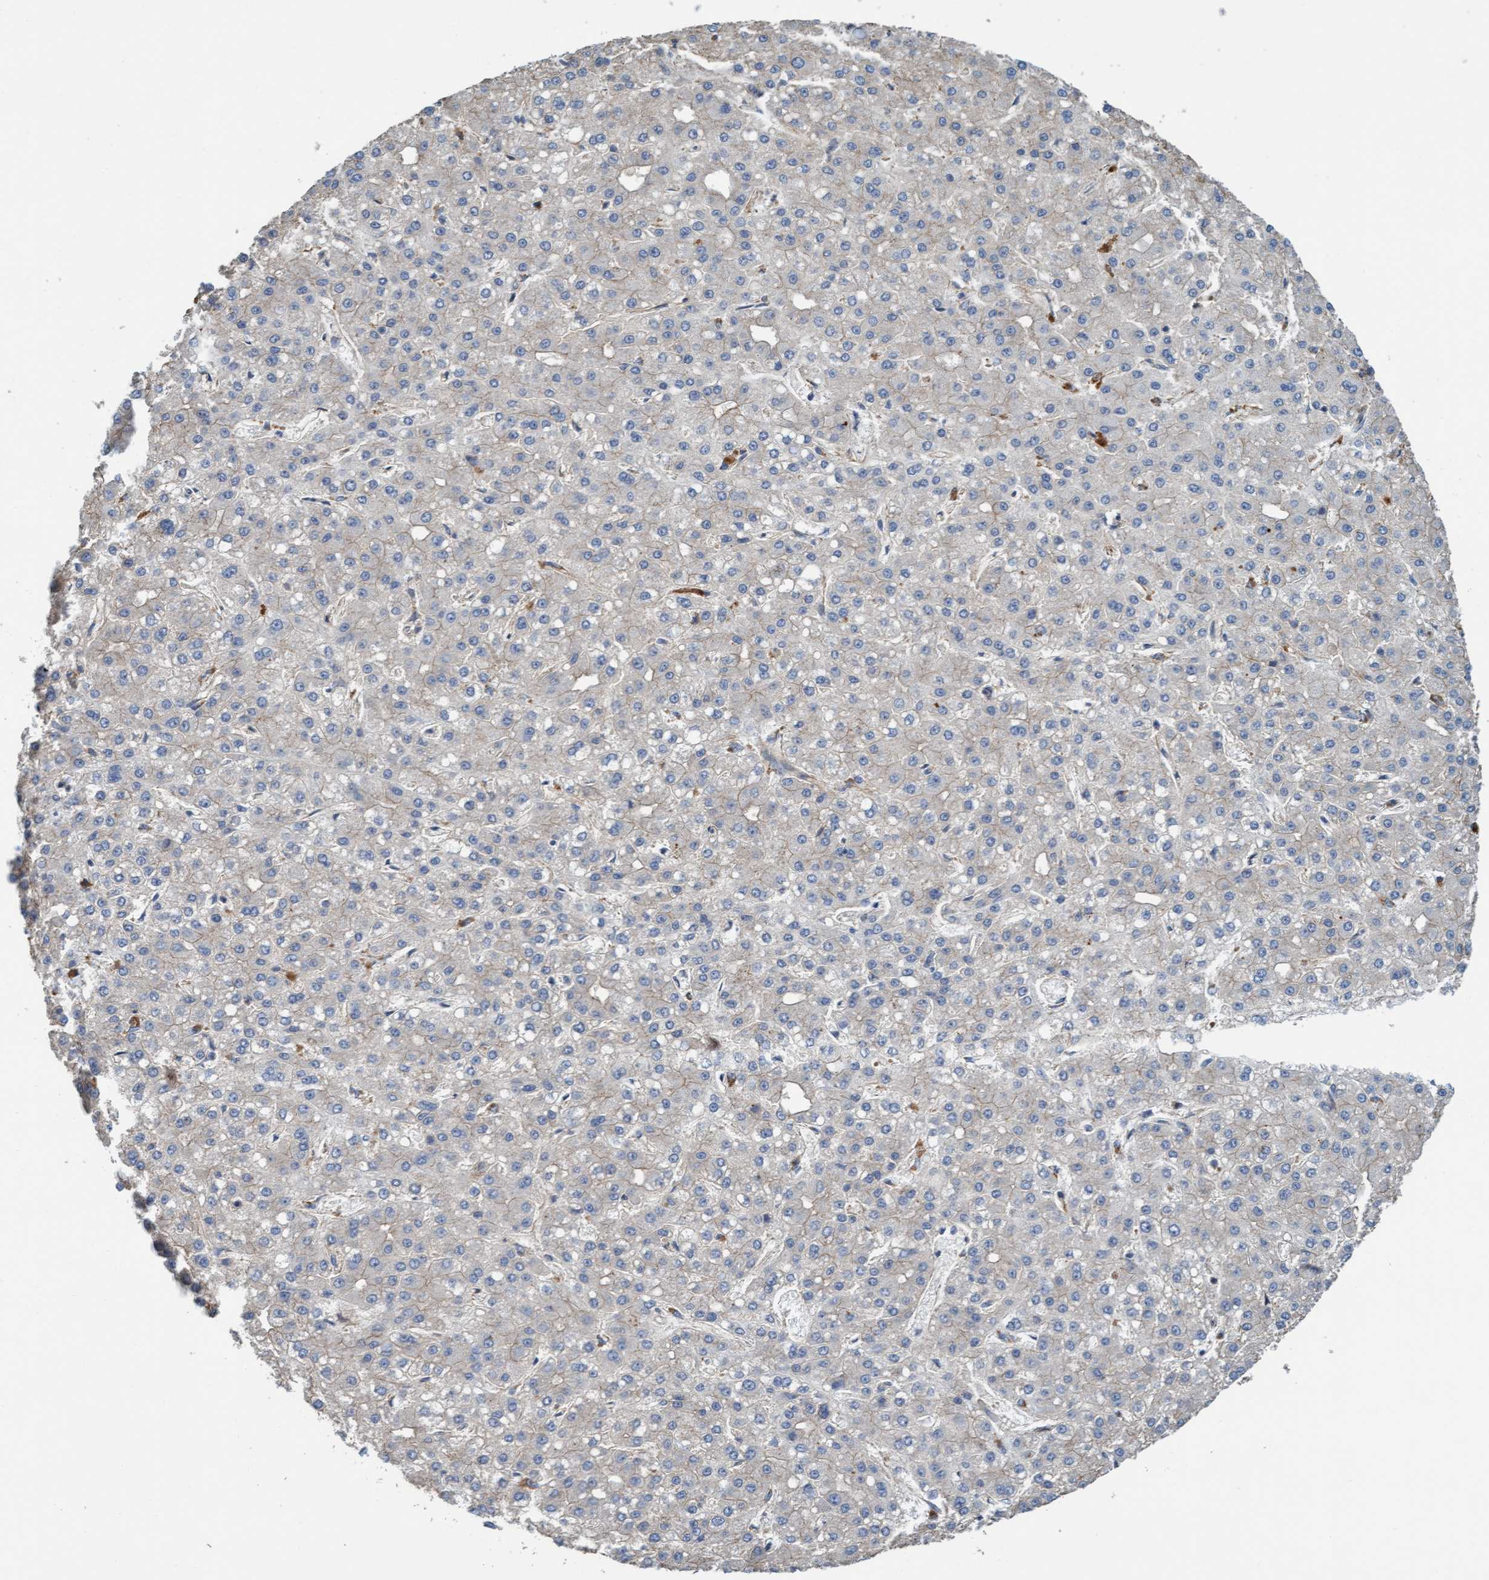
{"staining": {"intensity": "negative", "quantity": "none", "location": "none"}, "tissue": "liver cancer", "cell_type": "Tumor cells", "image_type": "cancer", "snomed": [{"axis": "morphology", "description": "Carcinoma, Hepatocellular, NOS"}, {"axis": "topography", "description": "Liver"}], "caption": "High magnification brightfield microscopy of liver cancer stained with DAB (3,3'-diaminobenzidine) (brown) and counterstained with hematoxylin (blue): tumor cells show no significant positivity.", "gene": "STXBP4", "patient": {"sex": "male", "age": 67}}